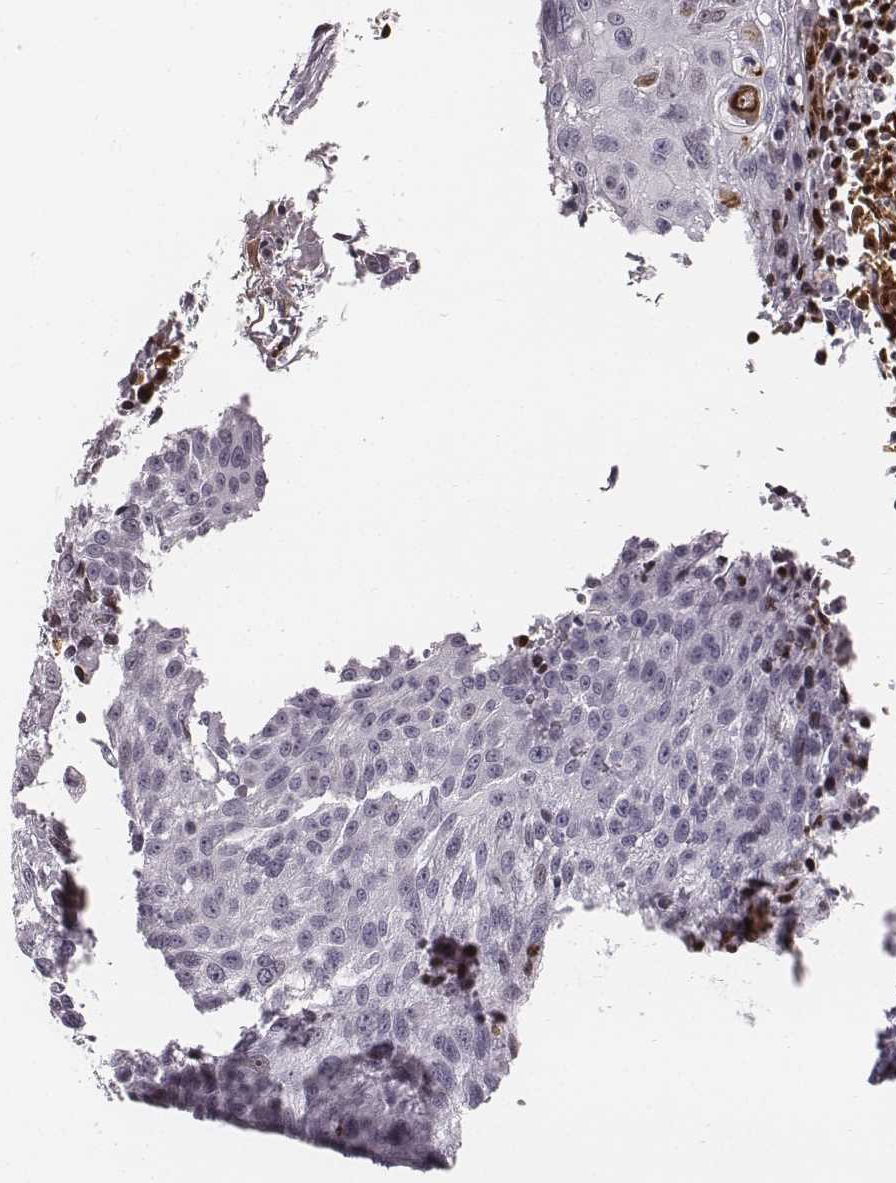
{"staining": {"intensity": "negative", "quantity": "none", "location": "none"}, "tissue": "urothelial cancer", "cell_type": "Tumor cells", "image_type": "cancer", "snomed": [{"axis": "morphology", "description": "Urothelial carcinoma, NOS"}, {"axis": "topography", "description": "Urinary bladder"}], "caption": "Histopathology image shows no significant protein staining in tumor cells of urothelial cancer.", "gene": "NDC1", "patient": {"sex": "male", "age": 55}}